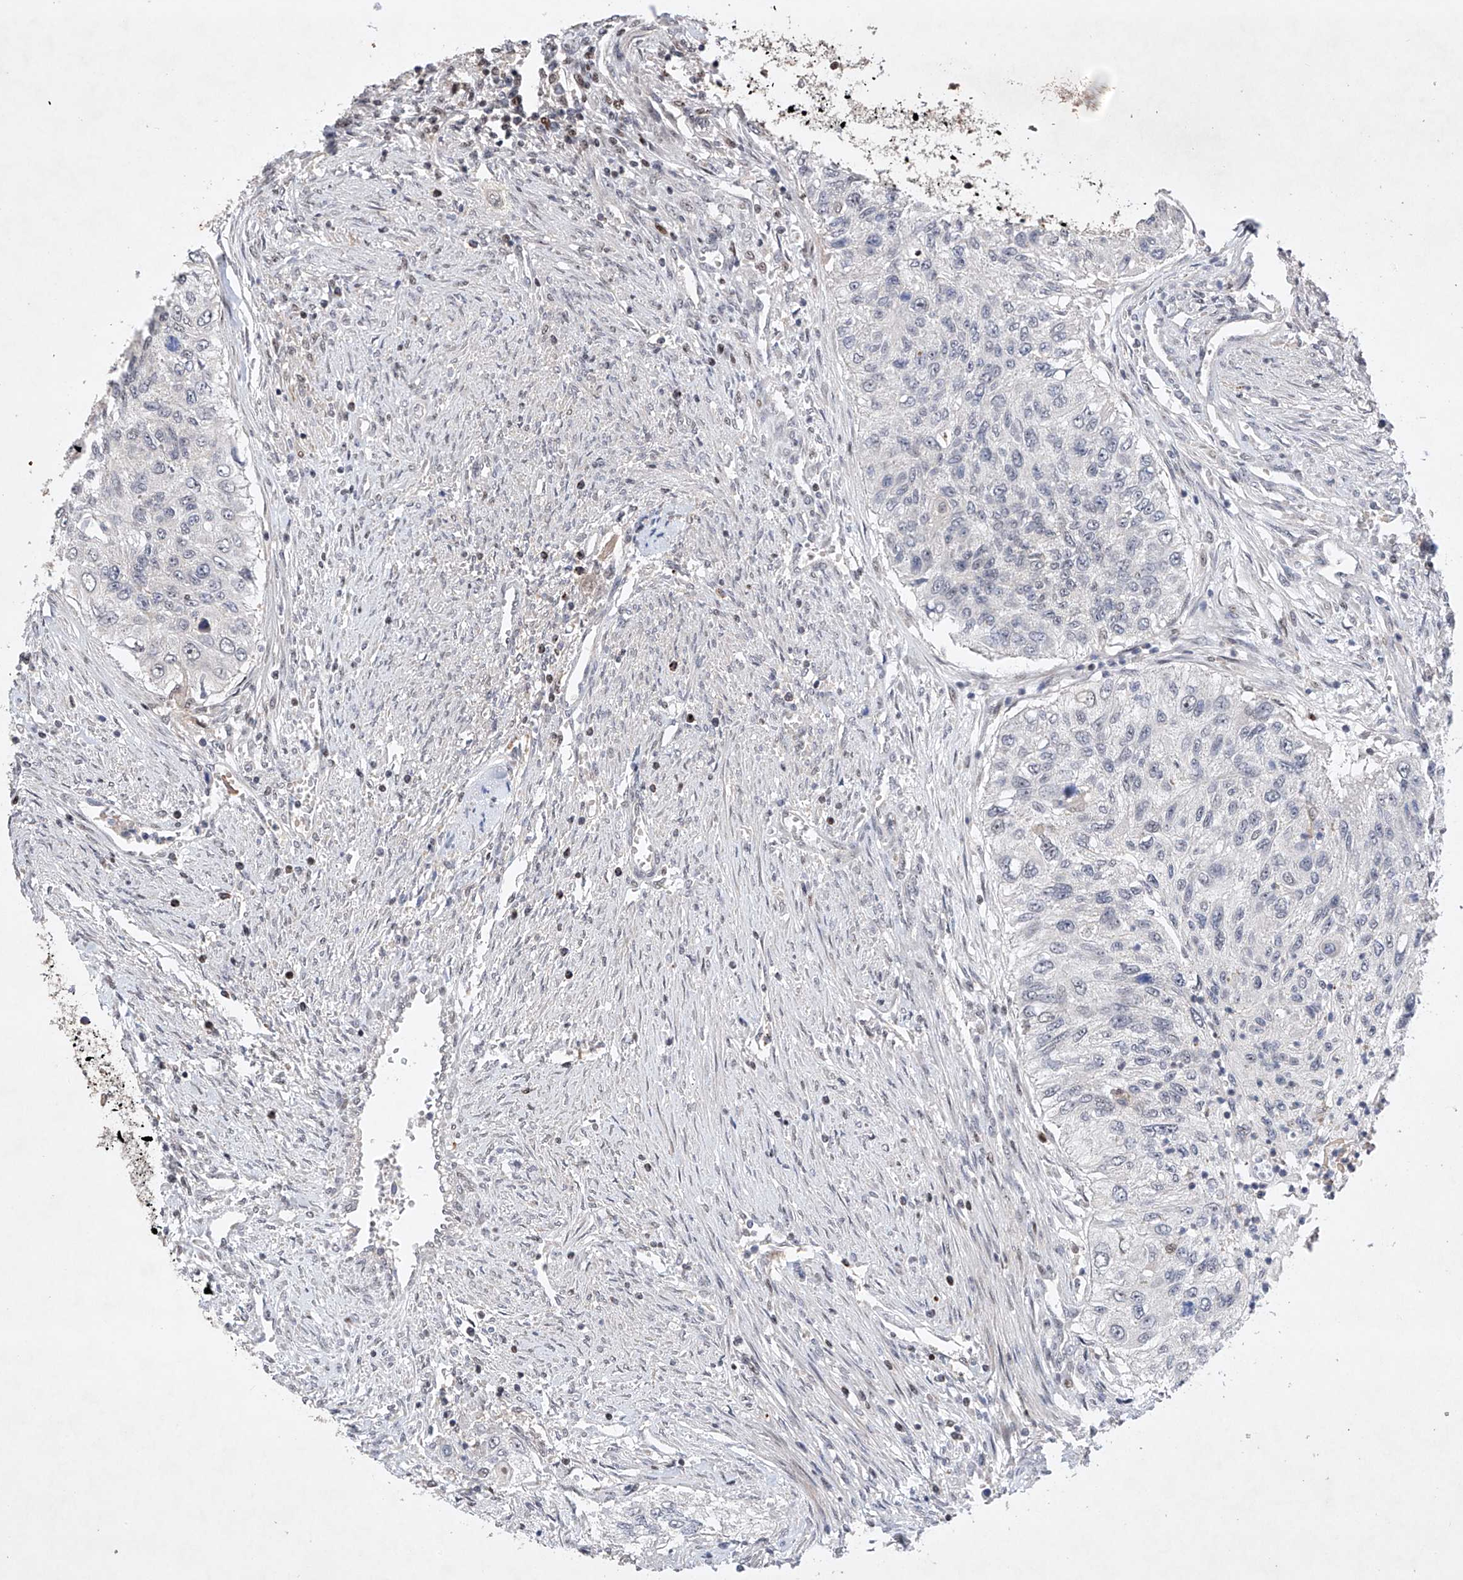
{"staining": {"intensity": "negative", "quantity": "none", "location": "none"}, "tissue": "urothelial cancer", "cell_type": "Tumor cells", "image_type": "cancer", "snomed": [{"axis": "morphology", "description": "Urothelial carcinoma, High grade"}, {"axis": "topography", "description": "Urinary bladder"}], "caption": "Immunohistochemistry (IHC) of urothelial carcinoma (high-grade) reveals no expression in tumor cells.", "gene": "AFG1L", "patient": {"sex": "female", "age": 60}}